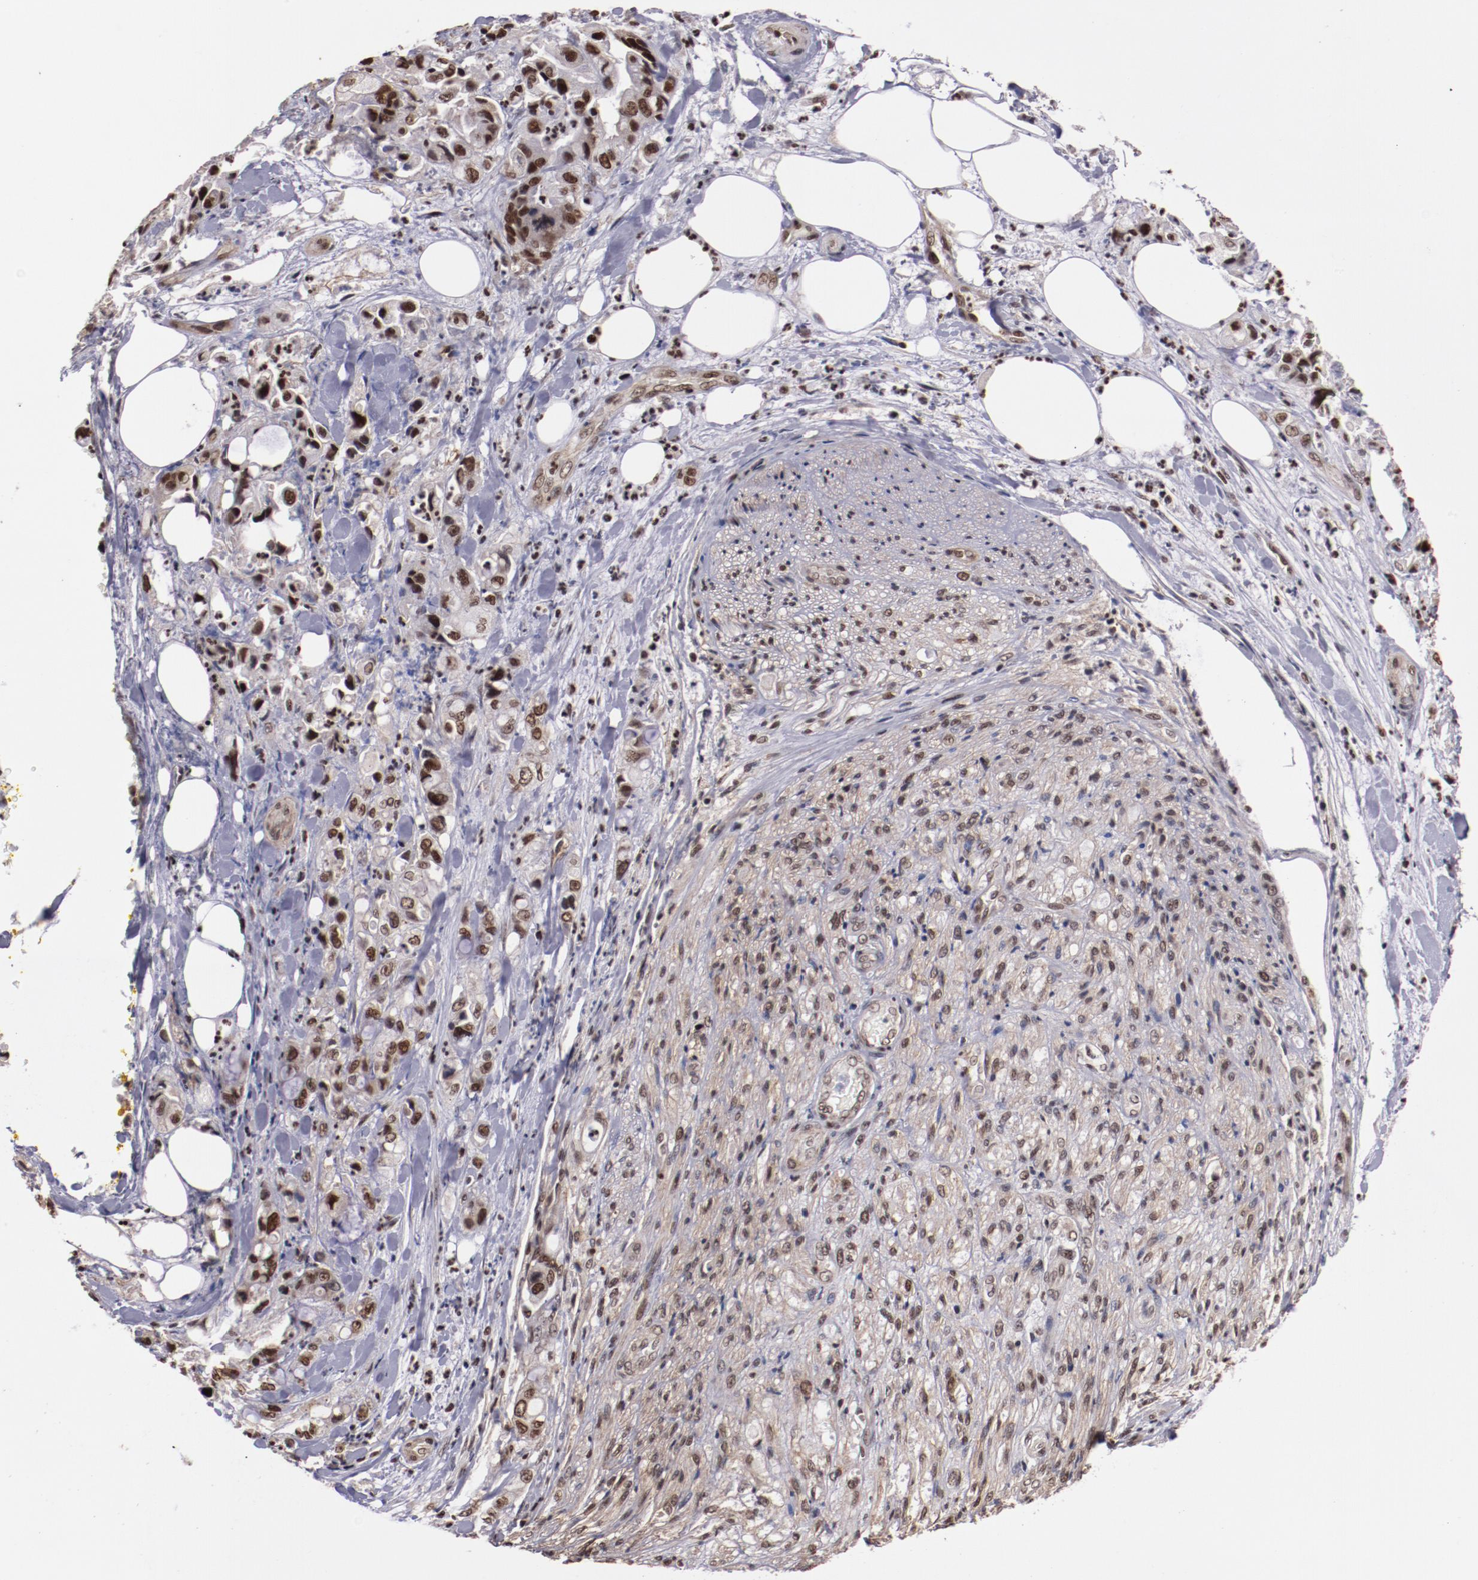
{"staining": {"intensity": "moderate", "quantity": ">75%", "location": "nuclear"}, "tissue": "pancreatic cancer", "cell_type": "Tumor cells", "image_type": "cancer", "snomed": [{"axis": "morphology", "description": "Adenocarcinoma, NOS"}, {"axis": "topography", "description": "Pancreas"}], "caption": "Immunohistochemical staining of pancreatic cancer exhibits medium levels of moderate nuclear staining in approximately >75% of tumor cells.", "gene": "STAG2", "patient": {"sex": "male", "age": 70}}